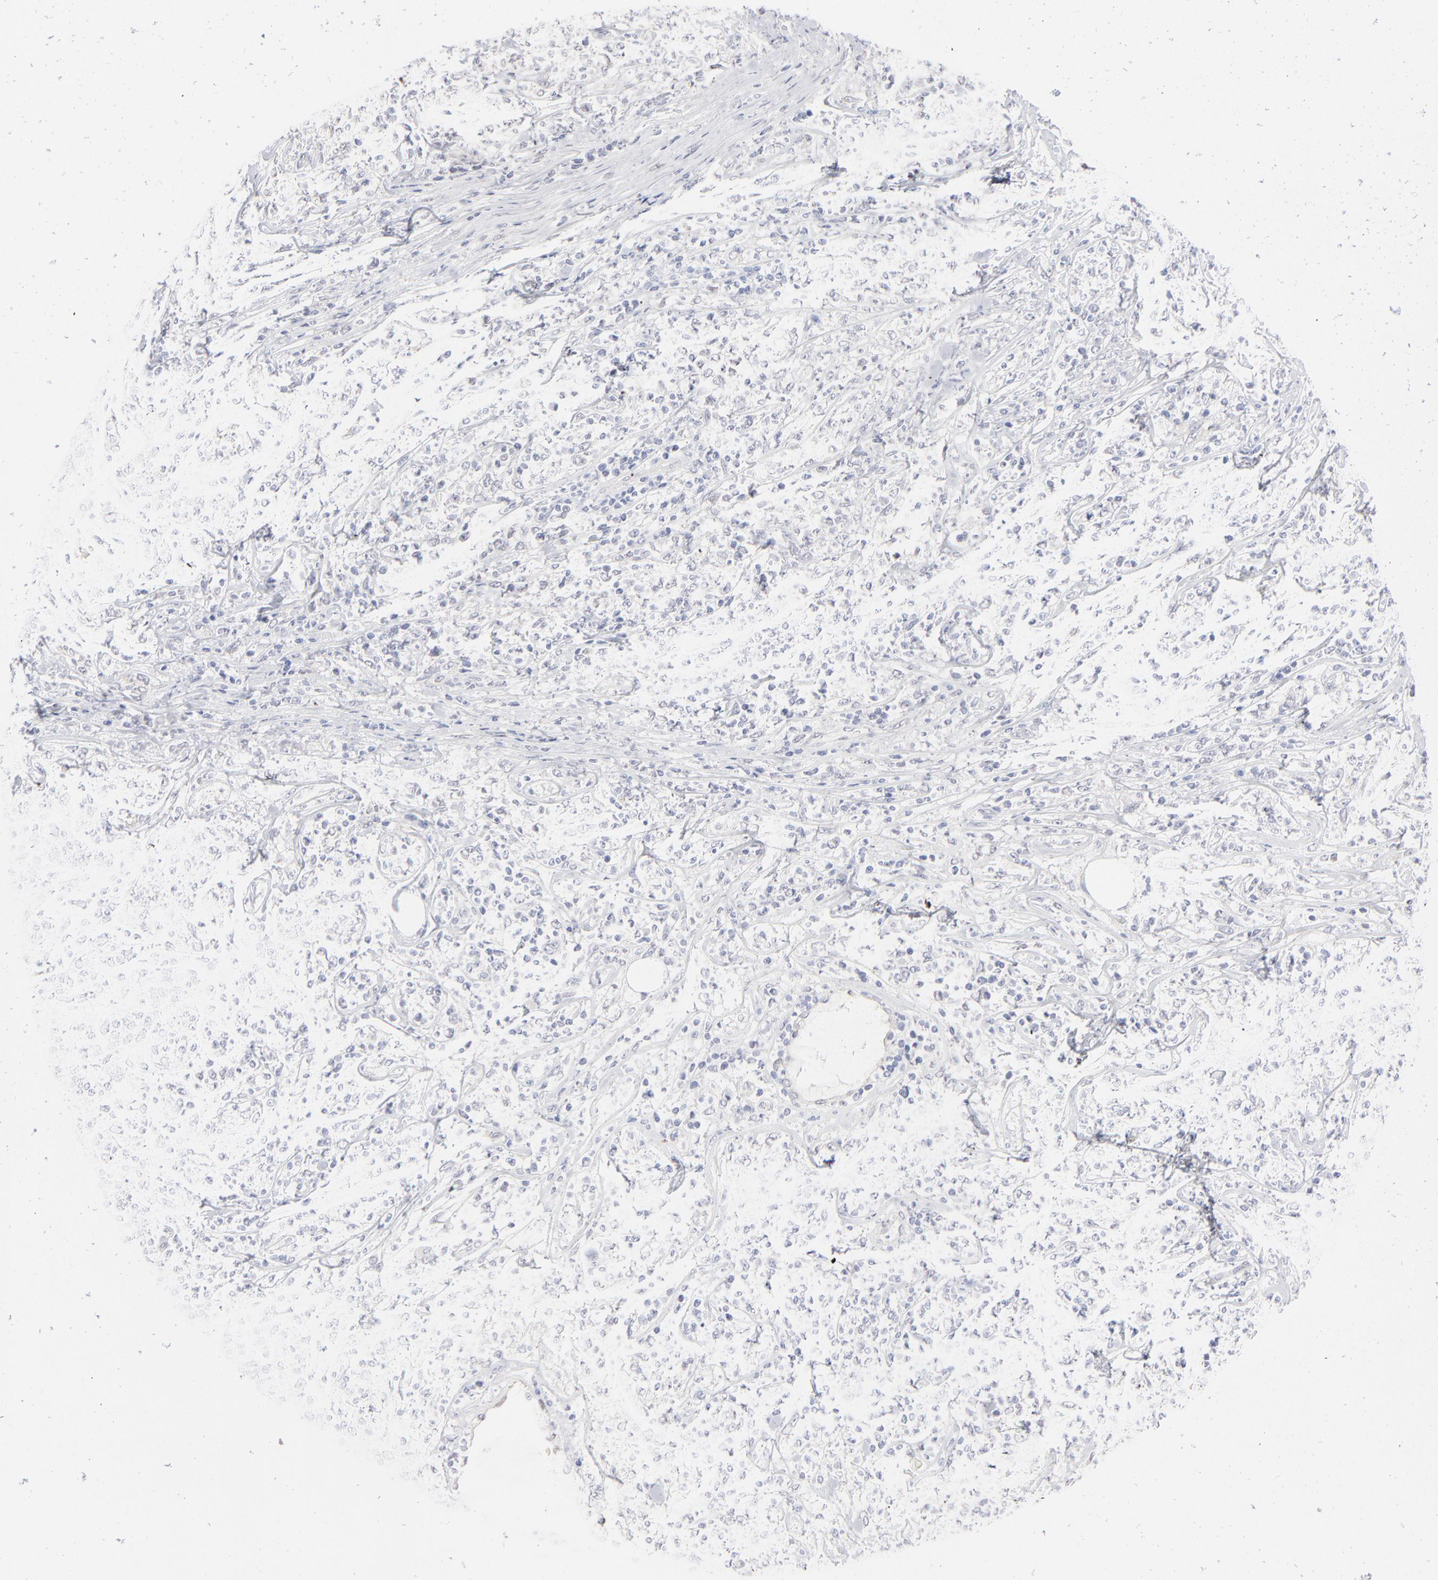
{"staining": {"intensity": "negative", "quantity": "none", "location": "none"}, "tissue": "lymphoma", "cell_type": "Tumor cells", "image_type": "cancer", "snomed": [{"axis": "morphology", "description": "Malignant lymphoma, non-Hodgkin's type, High grade"}, {"axis": "topography", "description": "Lymph node"}], "caption": "Tumor cells show no significant staining in malignant lymphoma, non-Hodgkin's type (high-grade).", "gene": "RBM3", "patient": {"sex": "female", "age": 84}}